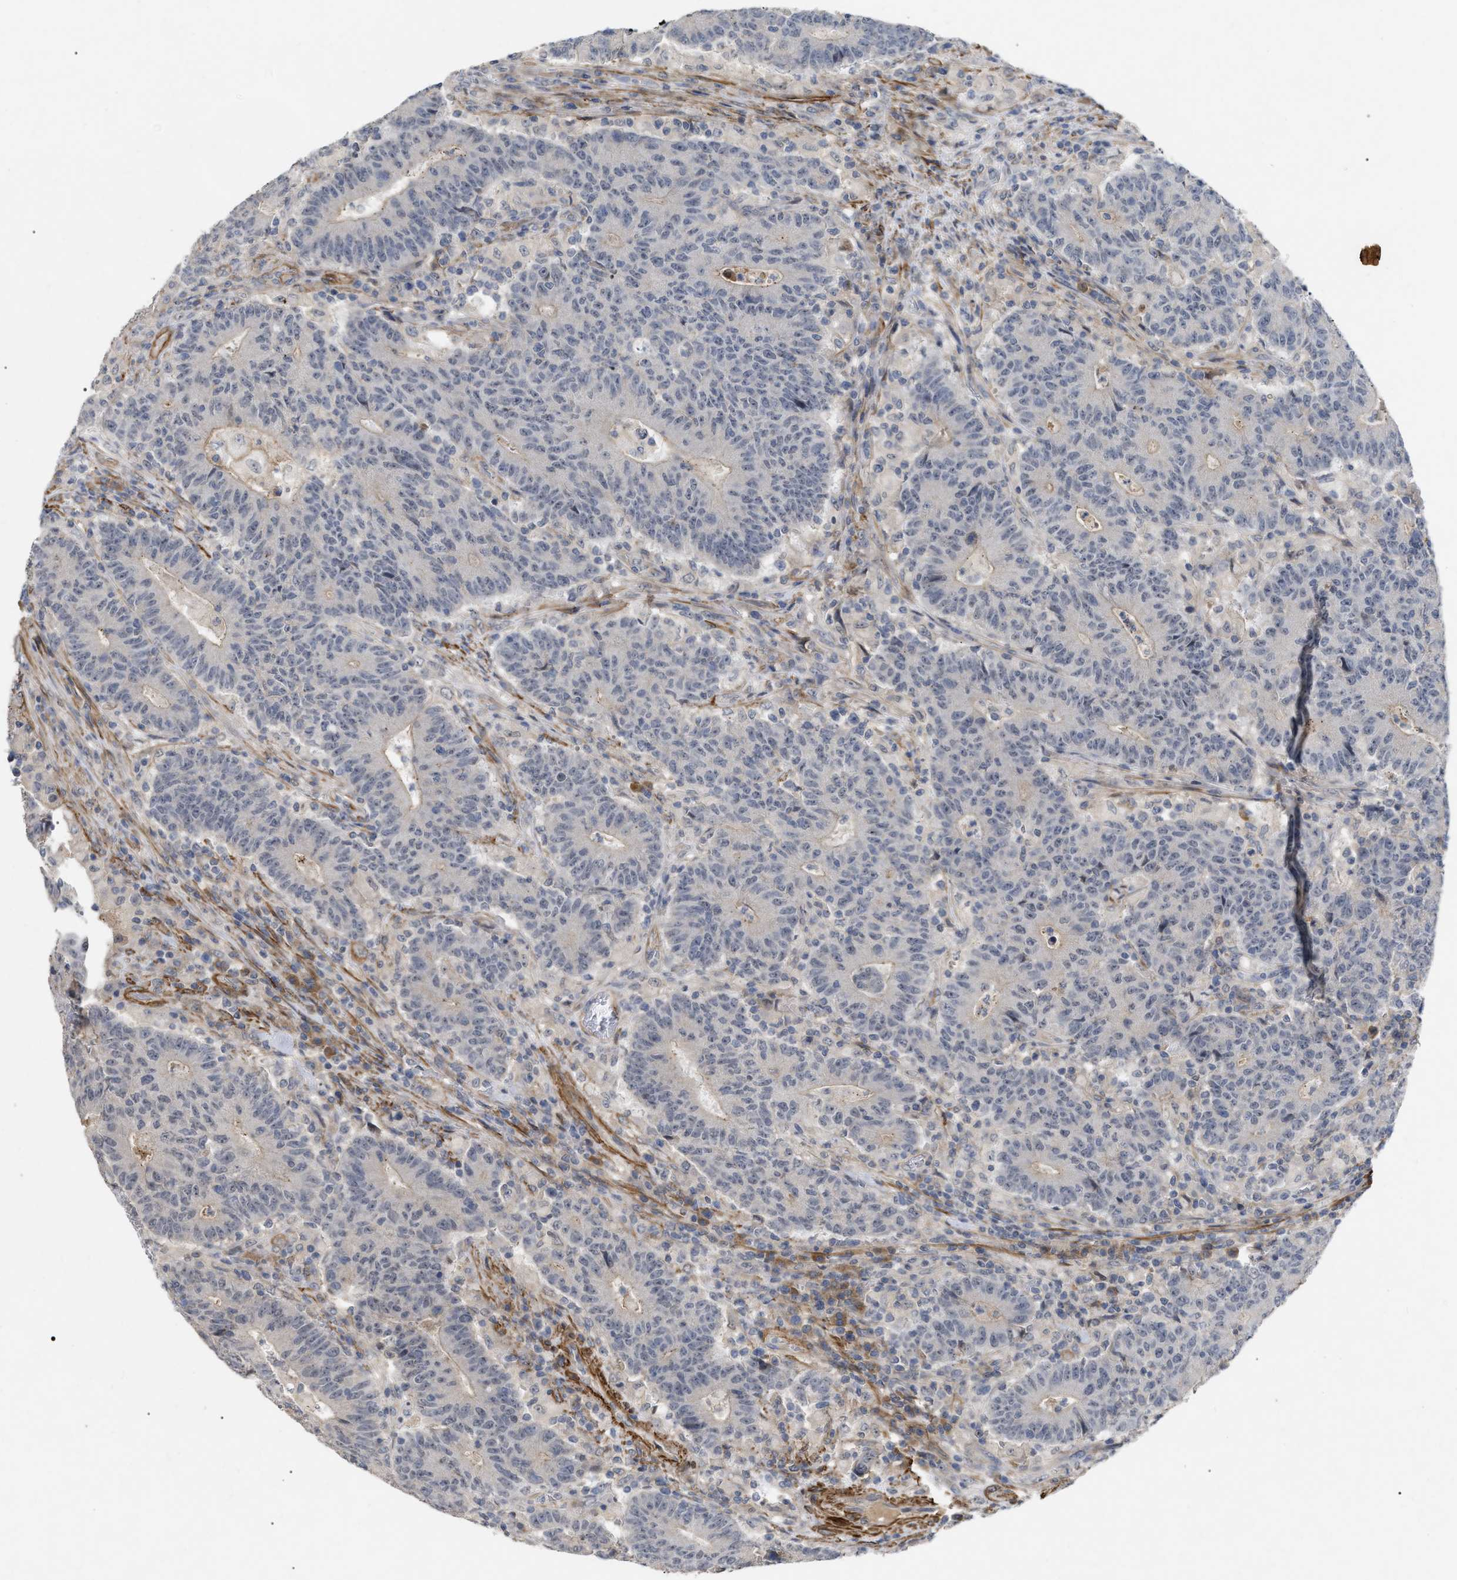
{"staining": {"intensity": "negative", "quantity": "none", "location": "none"}, "tissue": "colorectal cancer", "cell_type": "Tumor cells", "image_type": "cancer", "snomed": [{"axis": "morphology", "description": "Normal tissue, NOS"}, {"axis": "morphology", "description": "Adenocarcinoma, NOS"}, {"axis": "topography", "description": "Colon"}], "caption": "Immunohistochemistry (IHC) image of neoplastic tissue: colorectal adenocarcinoma stained with DAB (3,3'-diaminobenzidine) demonstrates no significant protein staining in tumor cells.", "gene": "ST6GALNAC6", "patient": {"sex": "female", "age": 75}}